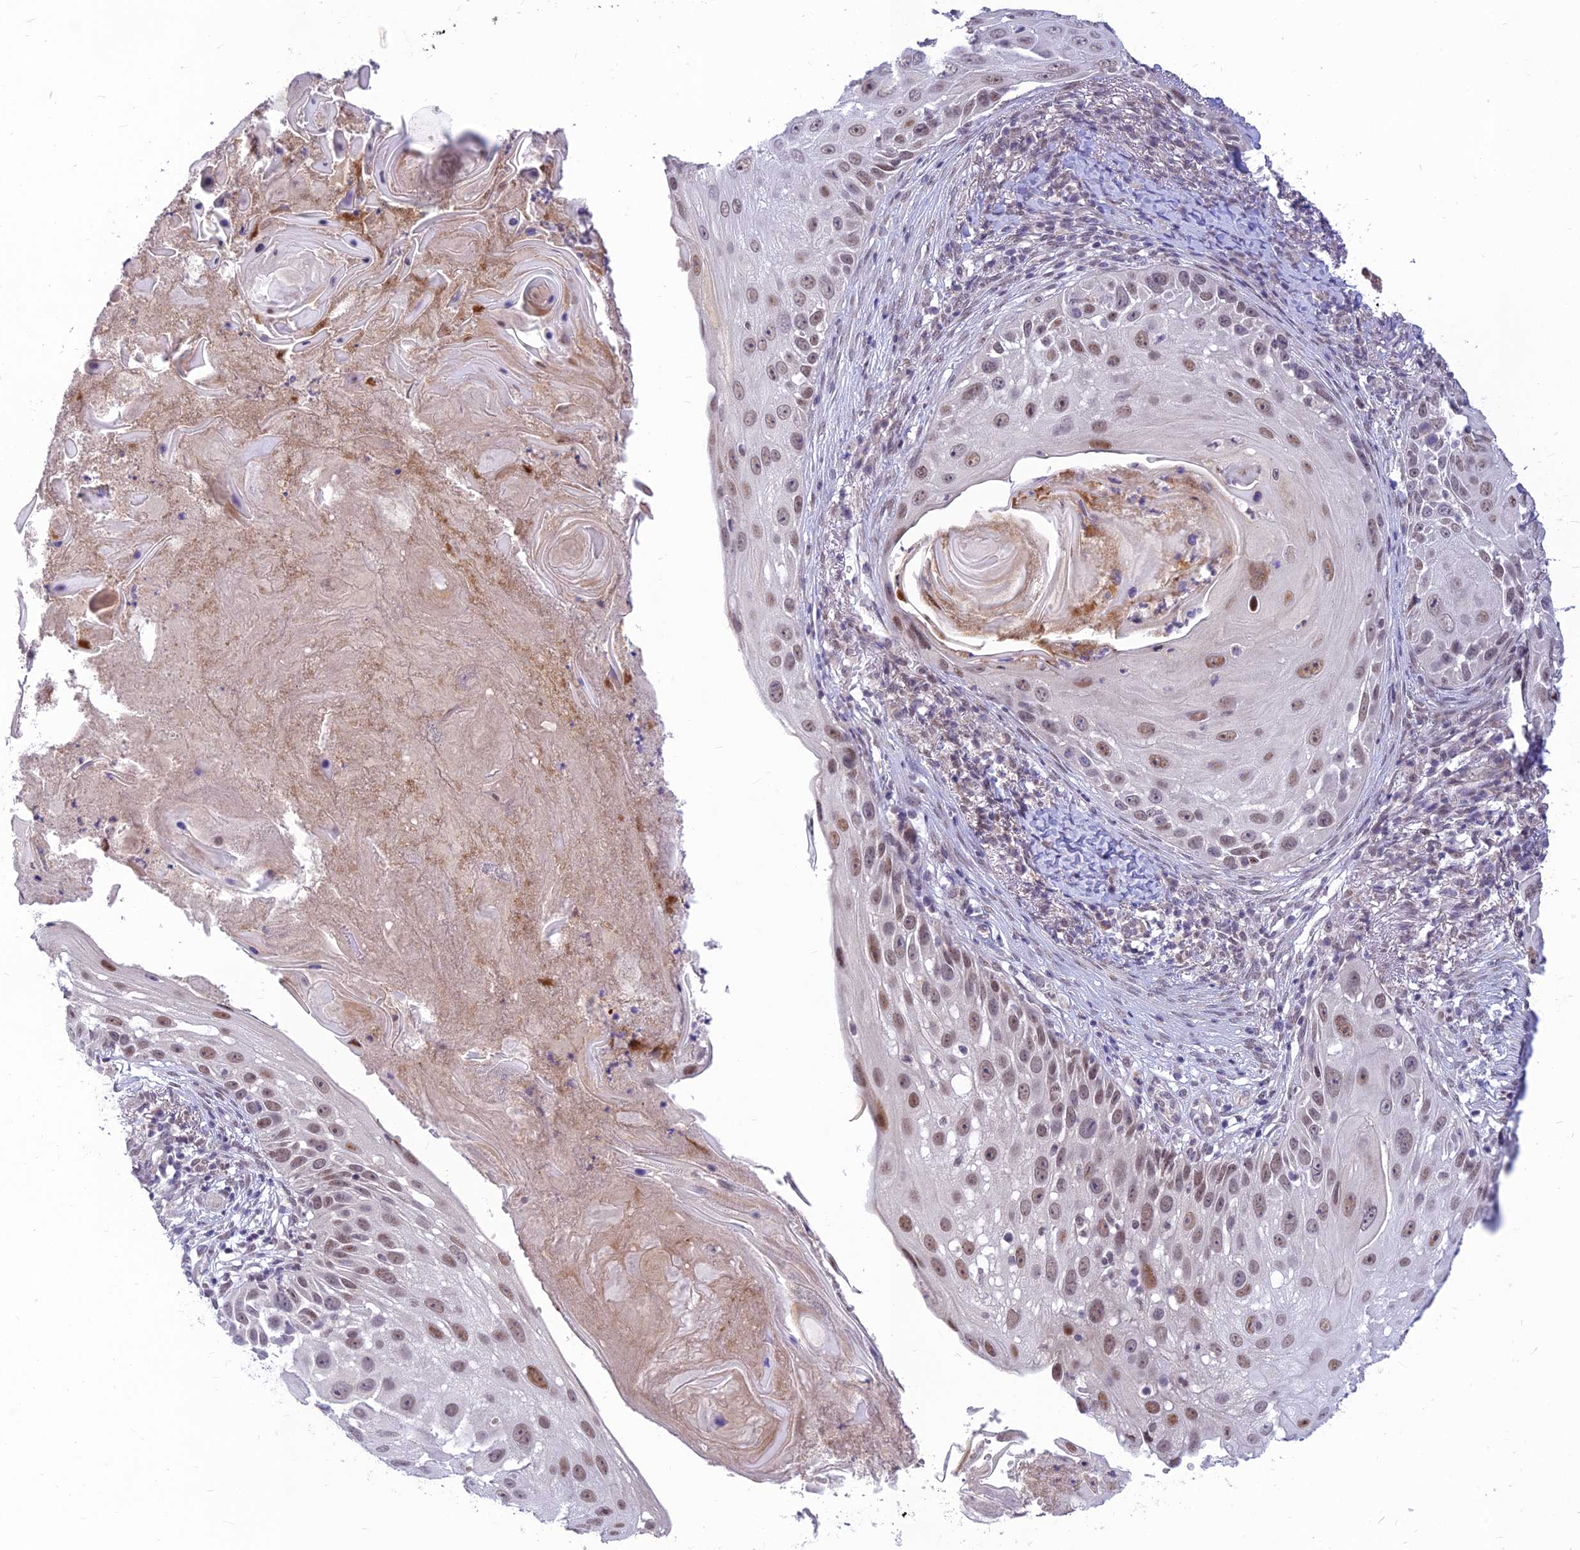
{"staining": {"intensity": "moderate", "quantity": ">75%", "location": "nuclear"}, "tissue": "skin cancer", "cell_type": "Tumor cells", "image_type": "cancer", "snomed": [{"axis": "morphology", "description": "Squamous cell carcinoma, NOS"}, {"axis": "topography", "description": "Skin"}], "caption": "Protein positivity by immunohistochemistry (IHC) displays moderate nuclear expression in about >75% of tumor cells in squamous cell carcinoma (skin).", "gene": "MICOS13", "patient": {"sex": "female", "age": 44}}